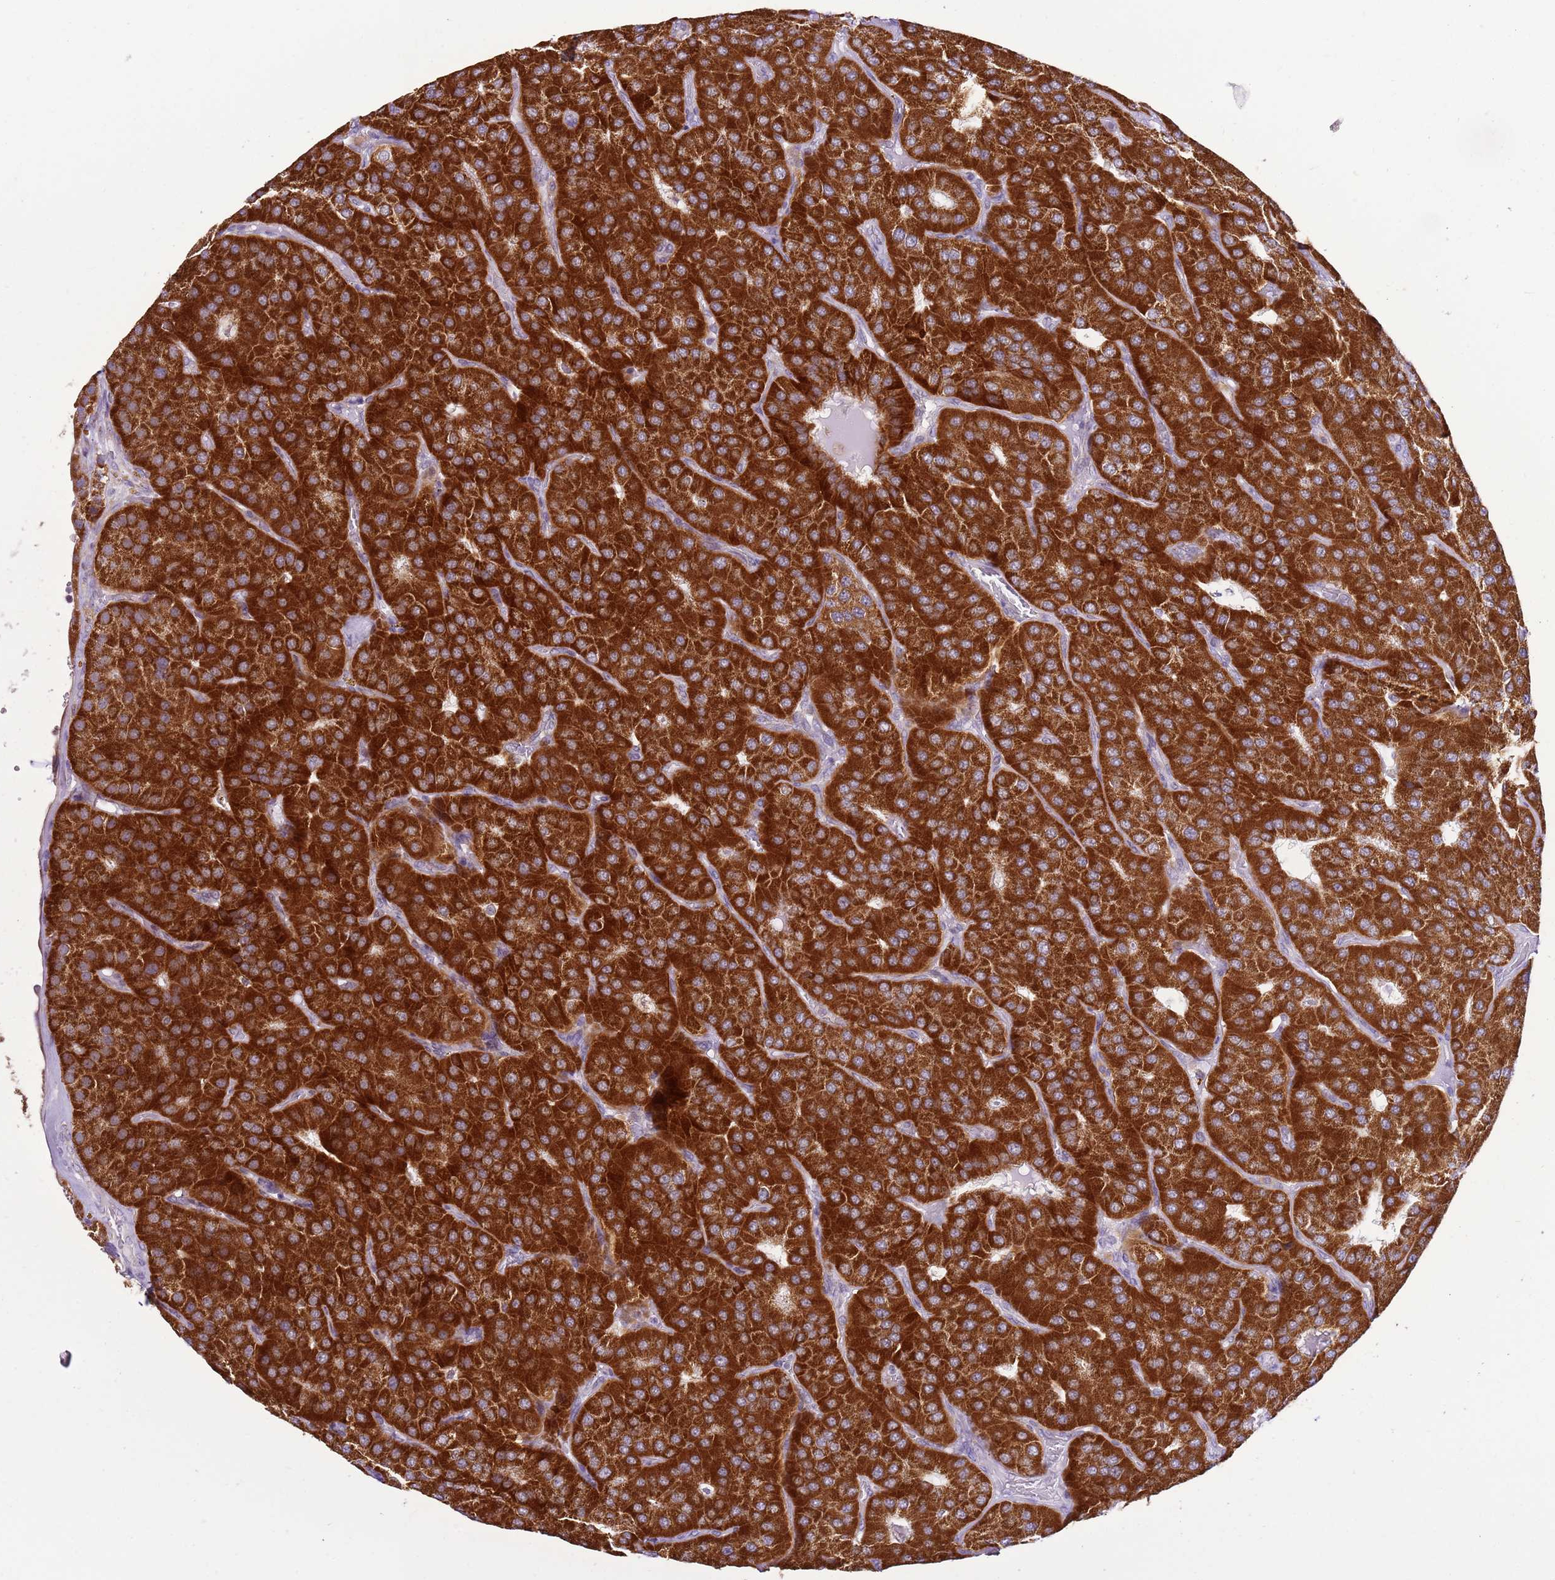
{"staining": {"intensity": "strong", "quantity": ">75%", "location": "cytoplasmic/membranous"}, "tissue": "parathyroid gland", "cell_type": "Glandular cells", "image_type": "normal", "snomed": [{"axis": "morphology", "description": "Normal tissue, NOS"}, {"axis": "morphology", "description": "Adenoma, NOS"}, {"axis": "topography", "description": "Parathyroid gland"}], "caption": "Immunohistochemical staining of benign parathyroid gland demonstrates high levels of strong cytoplasmic/membranous staining in about >75% of glandular cells.", "gene": "MRPL36", "patient": {"sex": "female", "age": 86}}